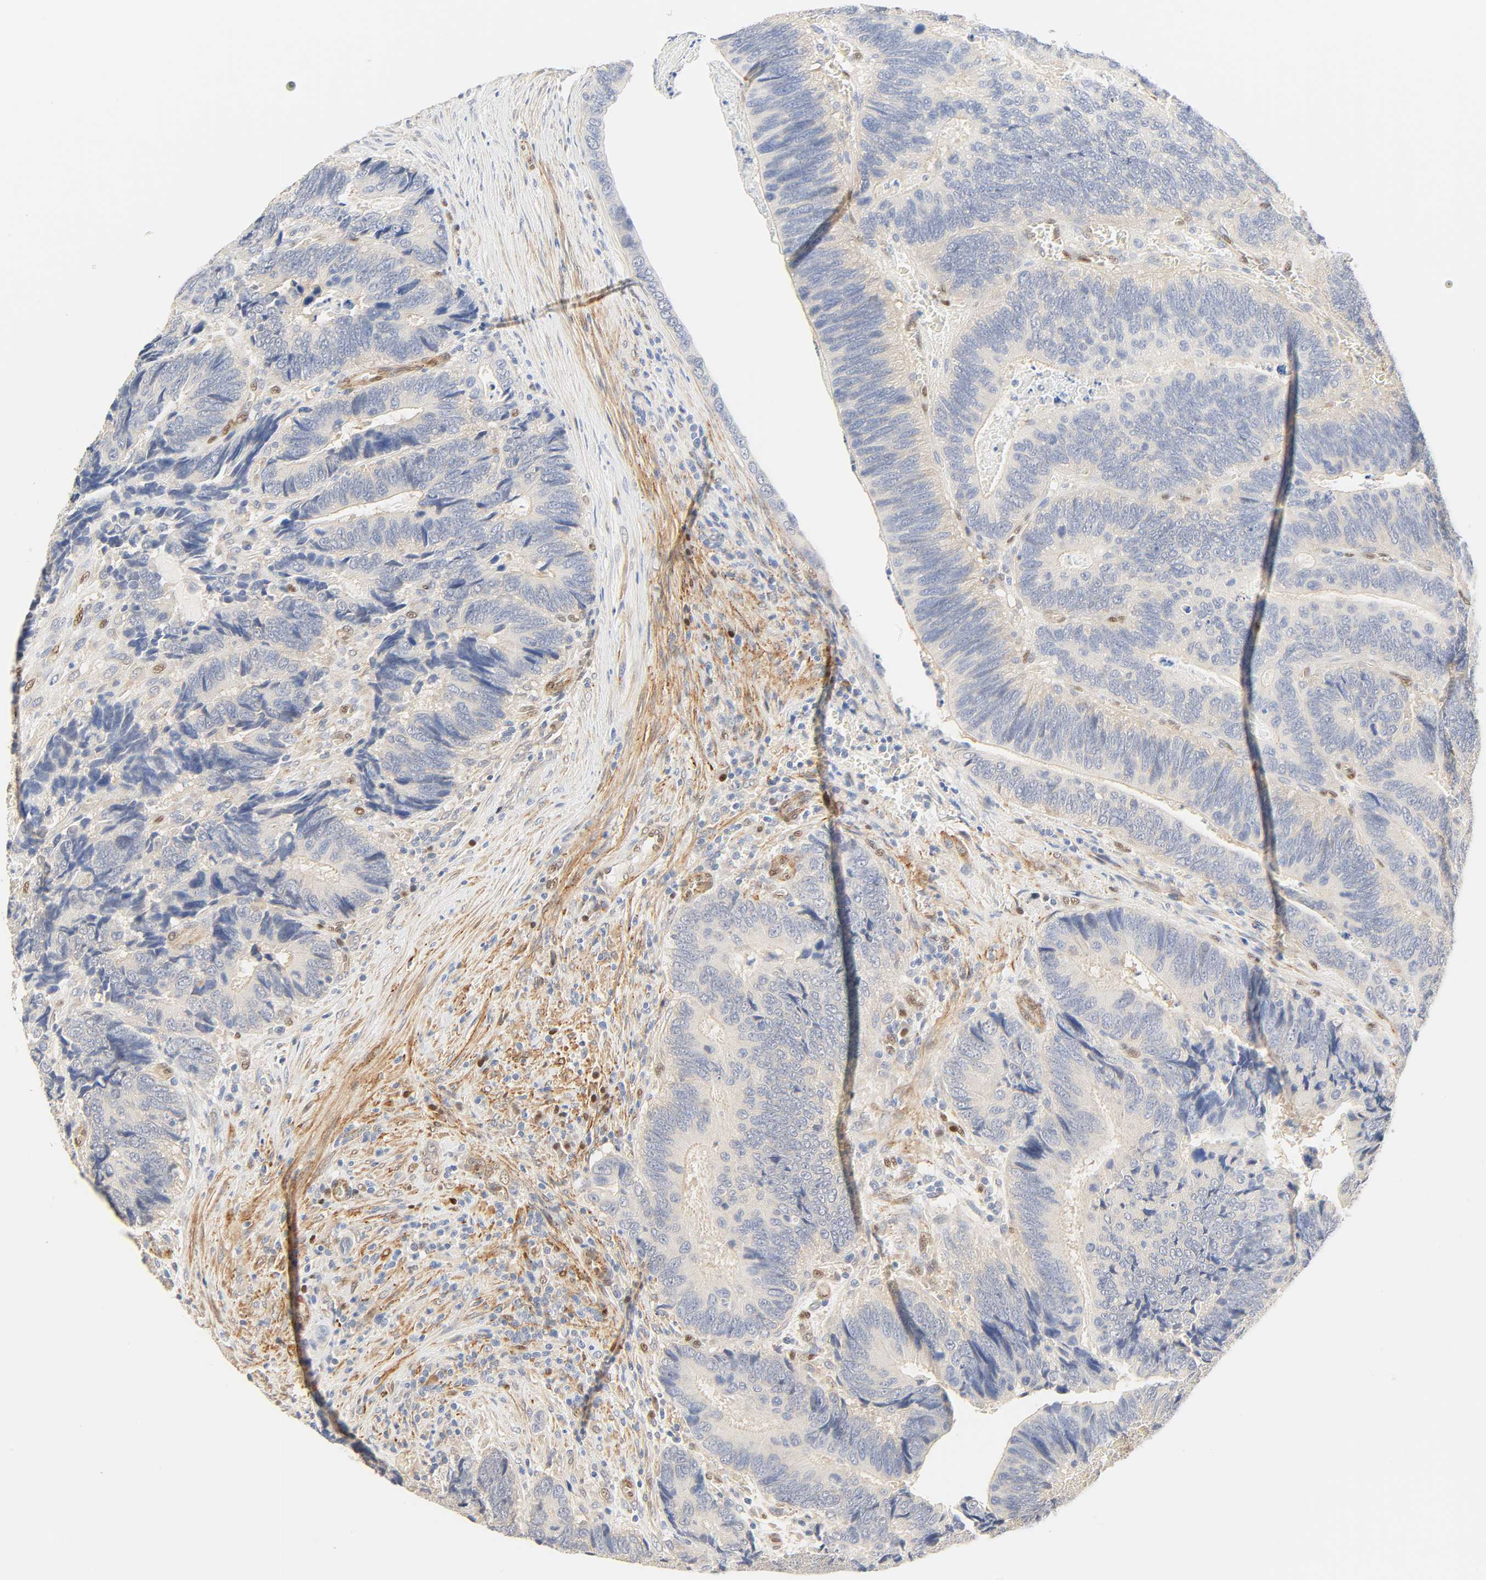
{"staining": {"intensity": "negative", "quantity": "none", "location": "none"}, "tissue": "colorectal cancer", "cell_type": "Tumor cells", "image_type": "cancer", "snomed": [{"axis": "morphology", "description": "Adenocarcinoma, NOS"}, {"axis": "topography", "description": "Colon"}], "caption": "Immunohistochemistry (IHC) of adenocarcinoma (colorectal) shows no positivity in tumor cells.", "gene": "BORCS8-MEF2B", "patient": {"sex": "male", "age": 72}}